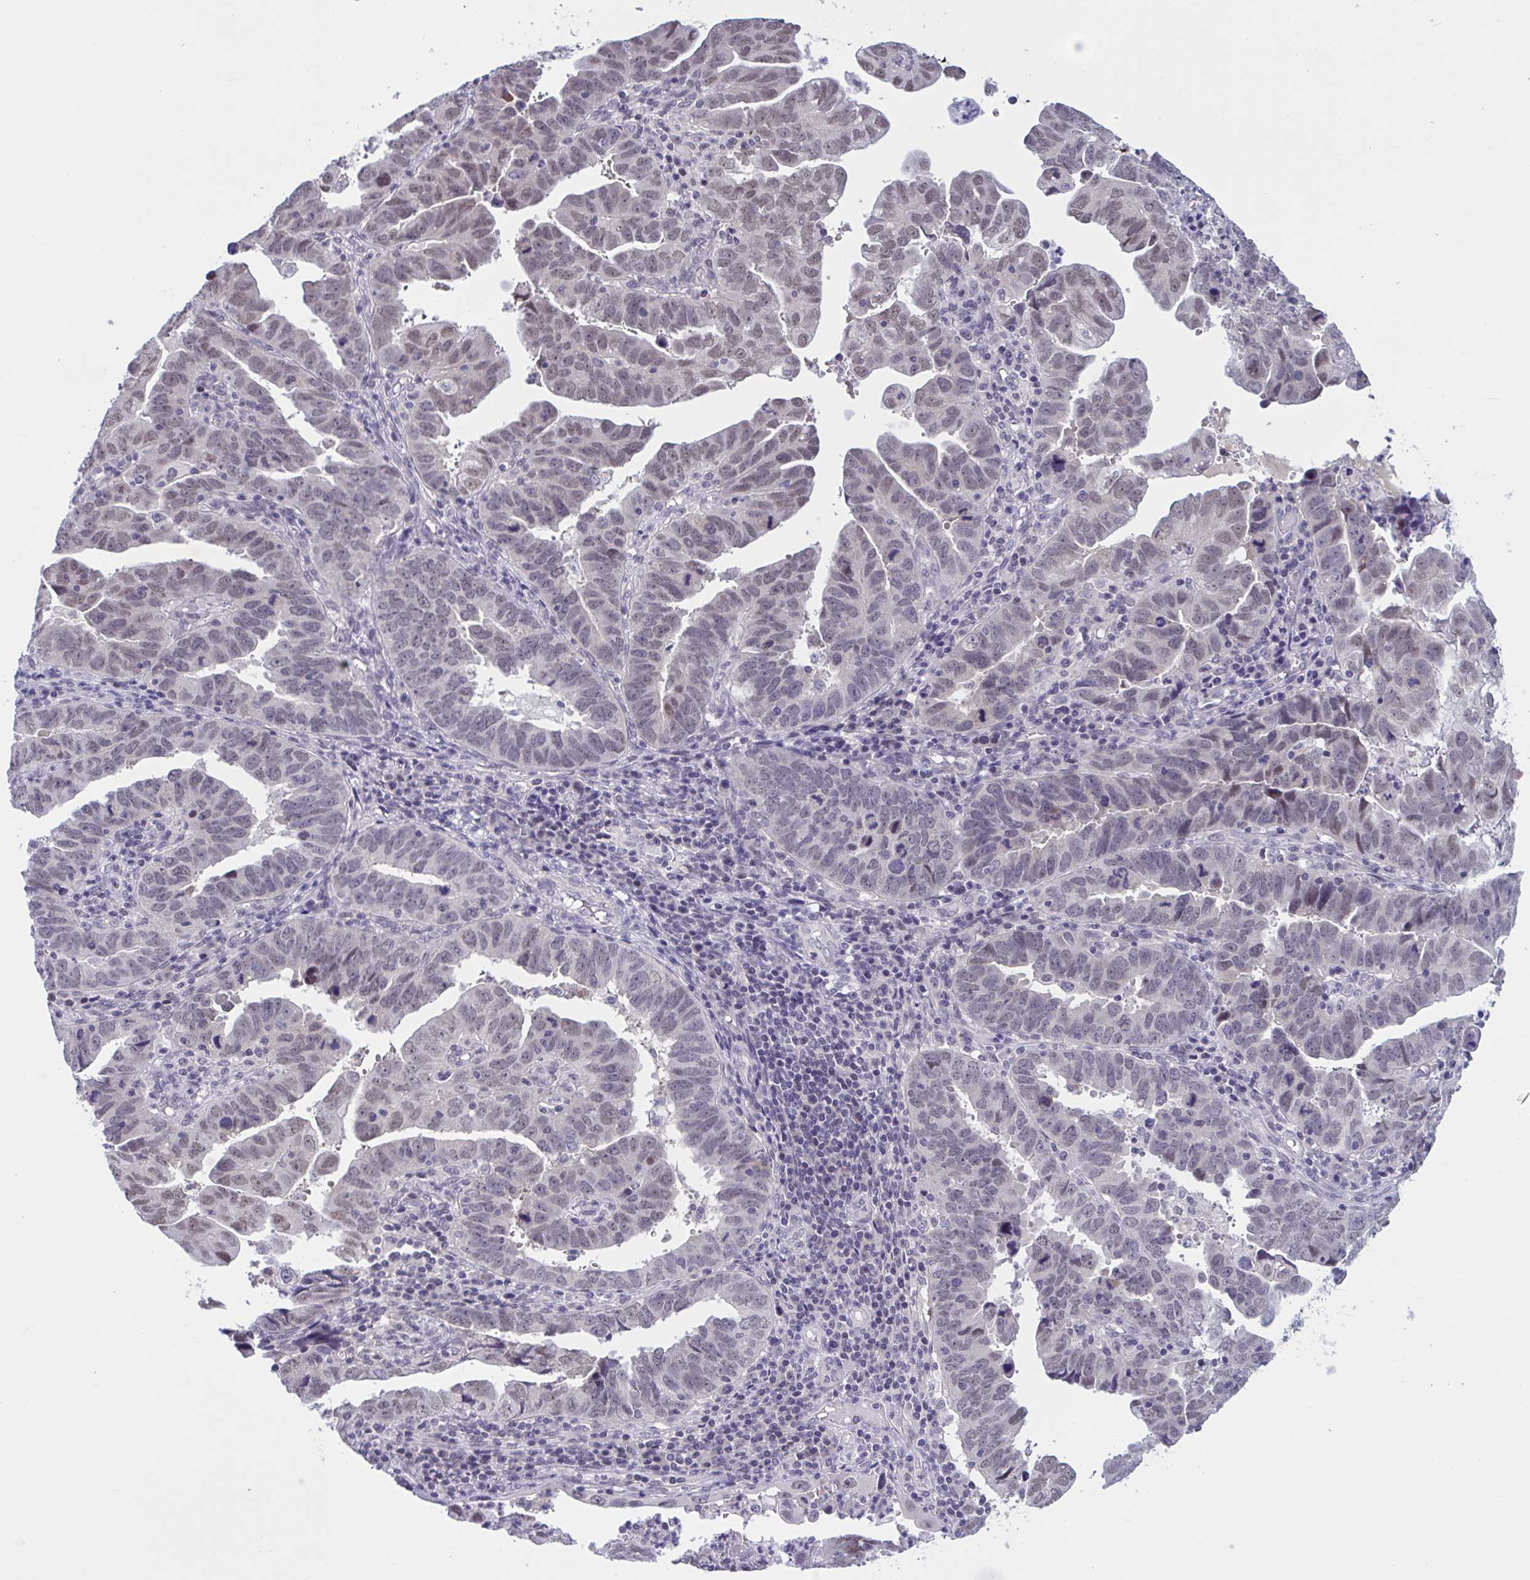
{"staining": {"intensity": "weak", "quantity": "<25%", "location": "nuclear"}, "tissue": "endometrial cancer", "cell_type": "Tumor cells", "image_type": "cancer", "snomed": [{"axis": "morphology", "description": "Adenocarcinoma, NOS"}, {"axis": "topography", "description": "Uterus"}], "caption": "An immunohistochemistry micrograph of endometrial adenocarcinoma is shown. There is no staining in tumor cells of endometrial adenocarcinoma. The staining was performed using DAB to visualize the protein expression in brown, while the nuclei were stained in blue with hematoxylin (Magnification: 20x).", "gene": "TTC7B", "patient": {"sex": "female", "age": 62}}